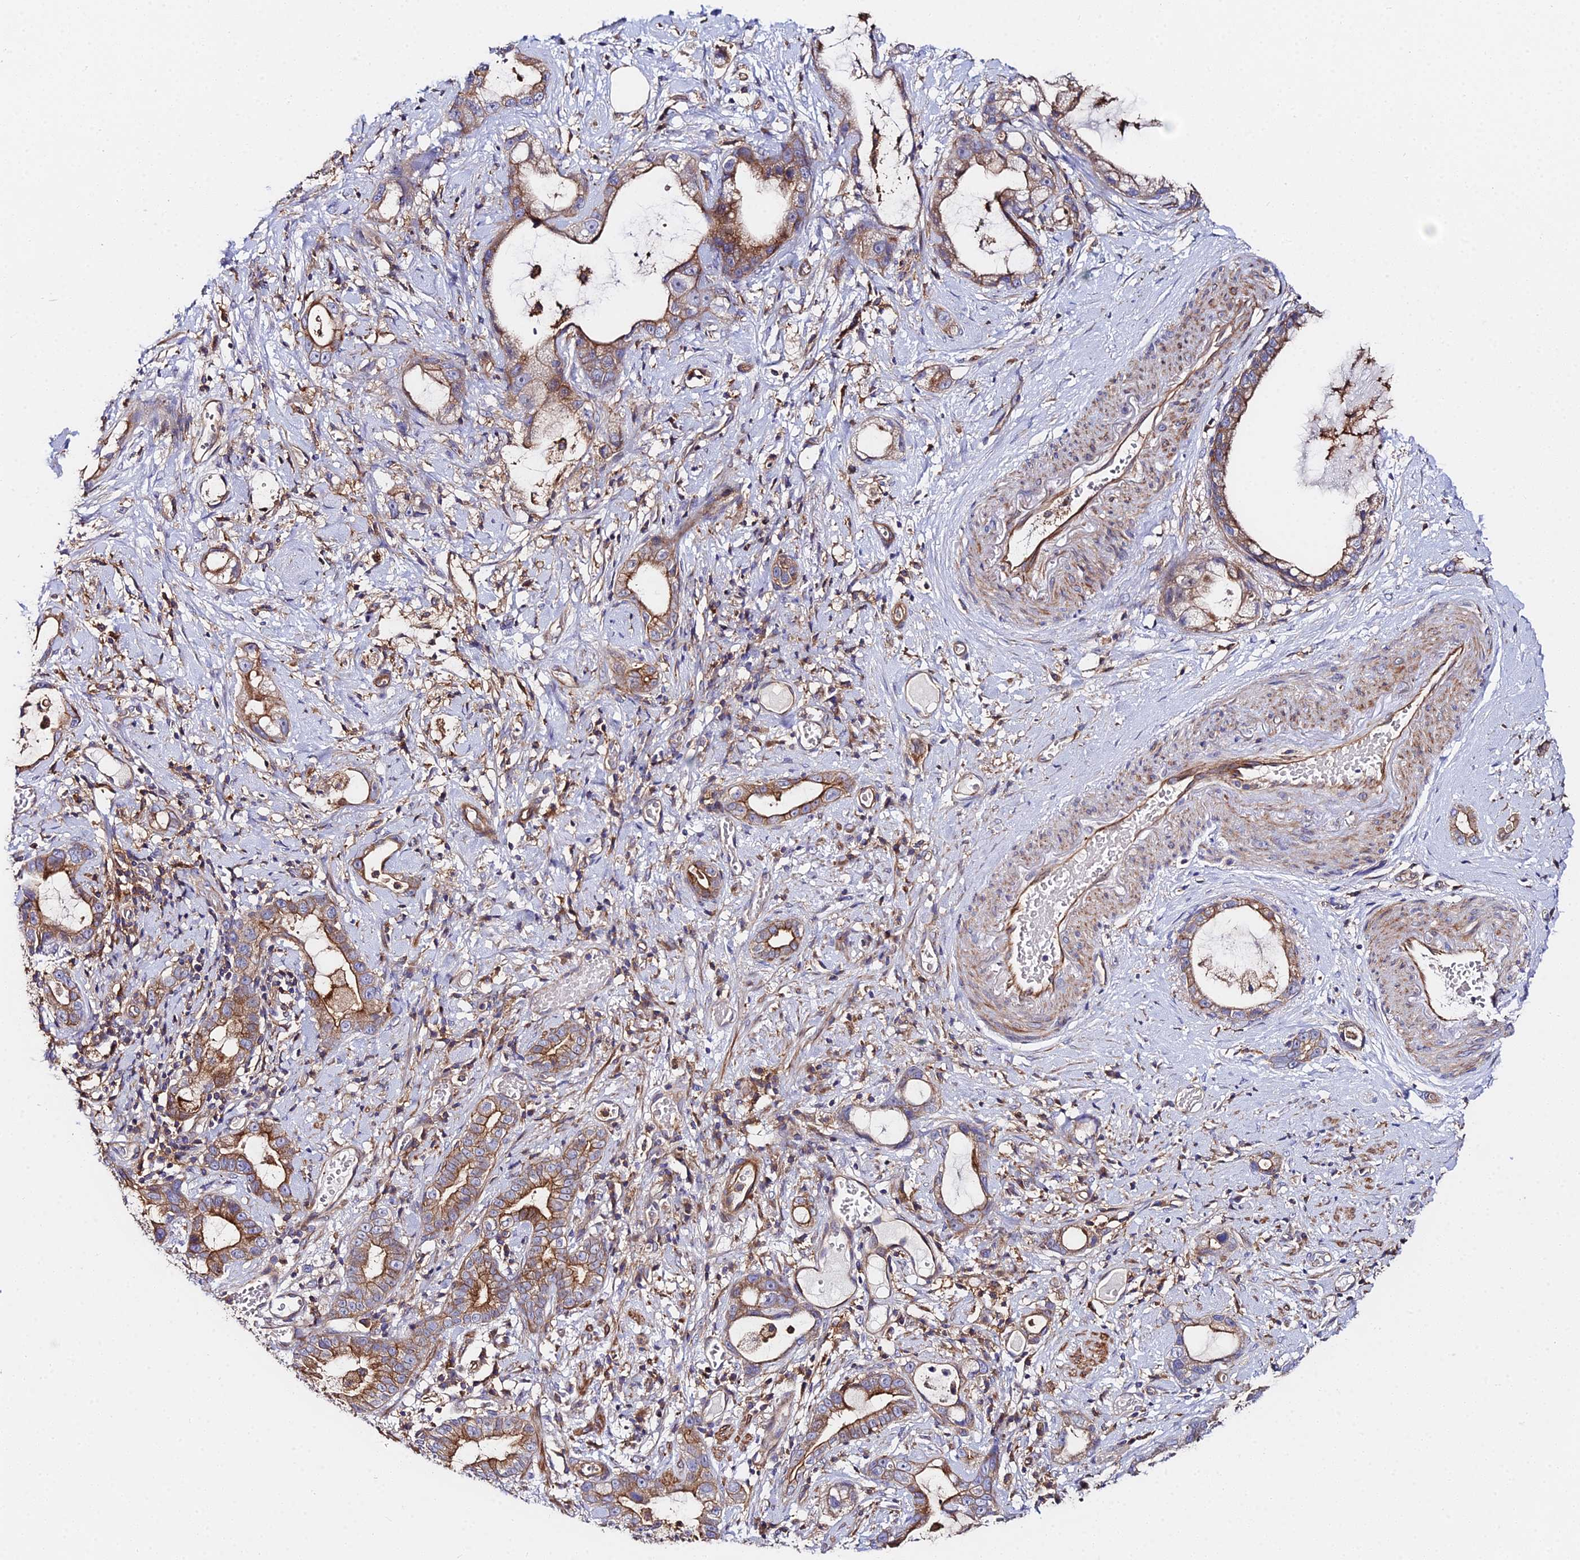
{"staining": {"intensity": "moderate", "quantity": ">75%", "location": "cytoplasmic/membranous"}, "tissue": "stomach cancer", "cell_type": "Tumor cells", "image_type": "cancer", "snomed": [{"axis": "morphology", "description": "Adenocarcinoma, NOS"}, {"axis": "topography", "description": "Stomach"}], "caption": "Protein expression analysis of human adenocarcinoma (stomach) reveals moderate cytoplasmic/membranous staining in approximately >75% of tumor cells. (Stains: DAB in brown, nuclei in blue, Microscopy: brightfield microscopy at high magnification).", "gene": "GNG5B", "patient": {"sex": "male", "age": 55}}